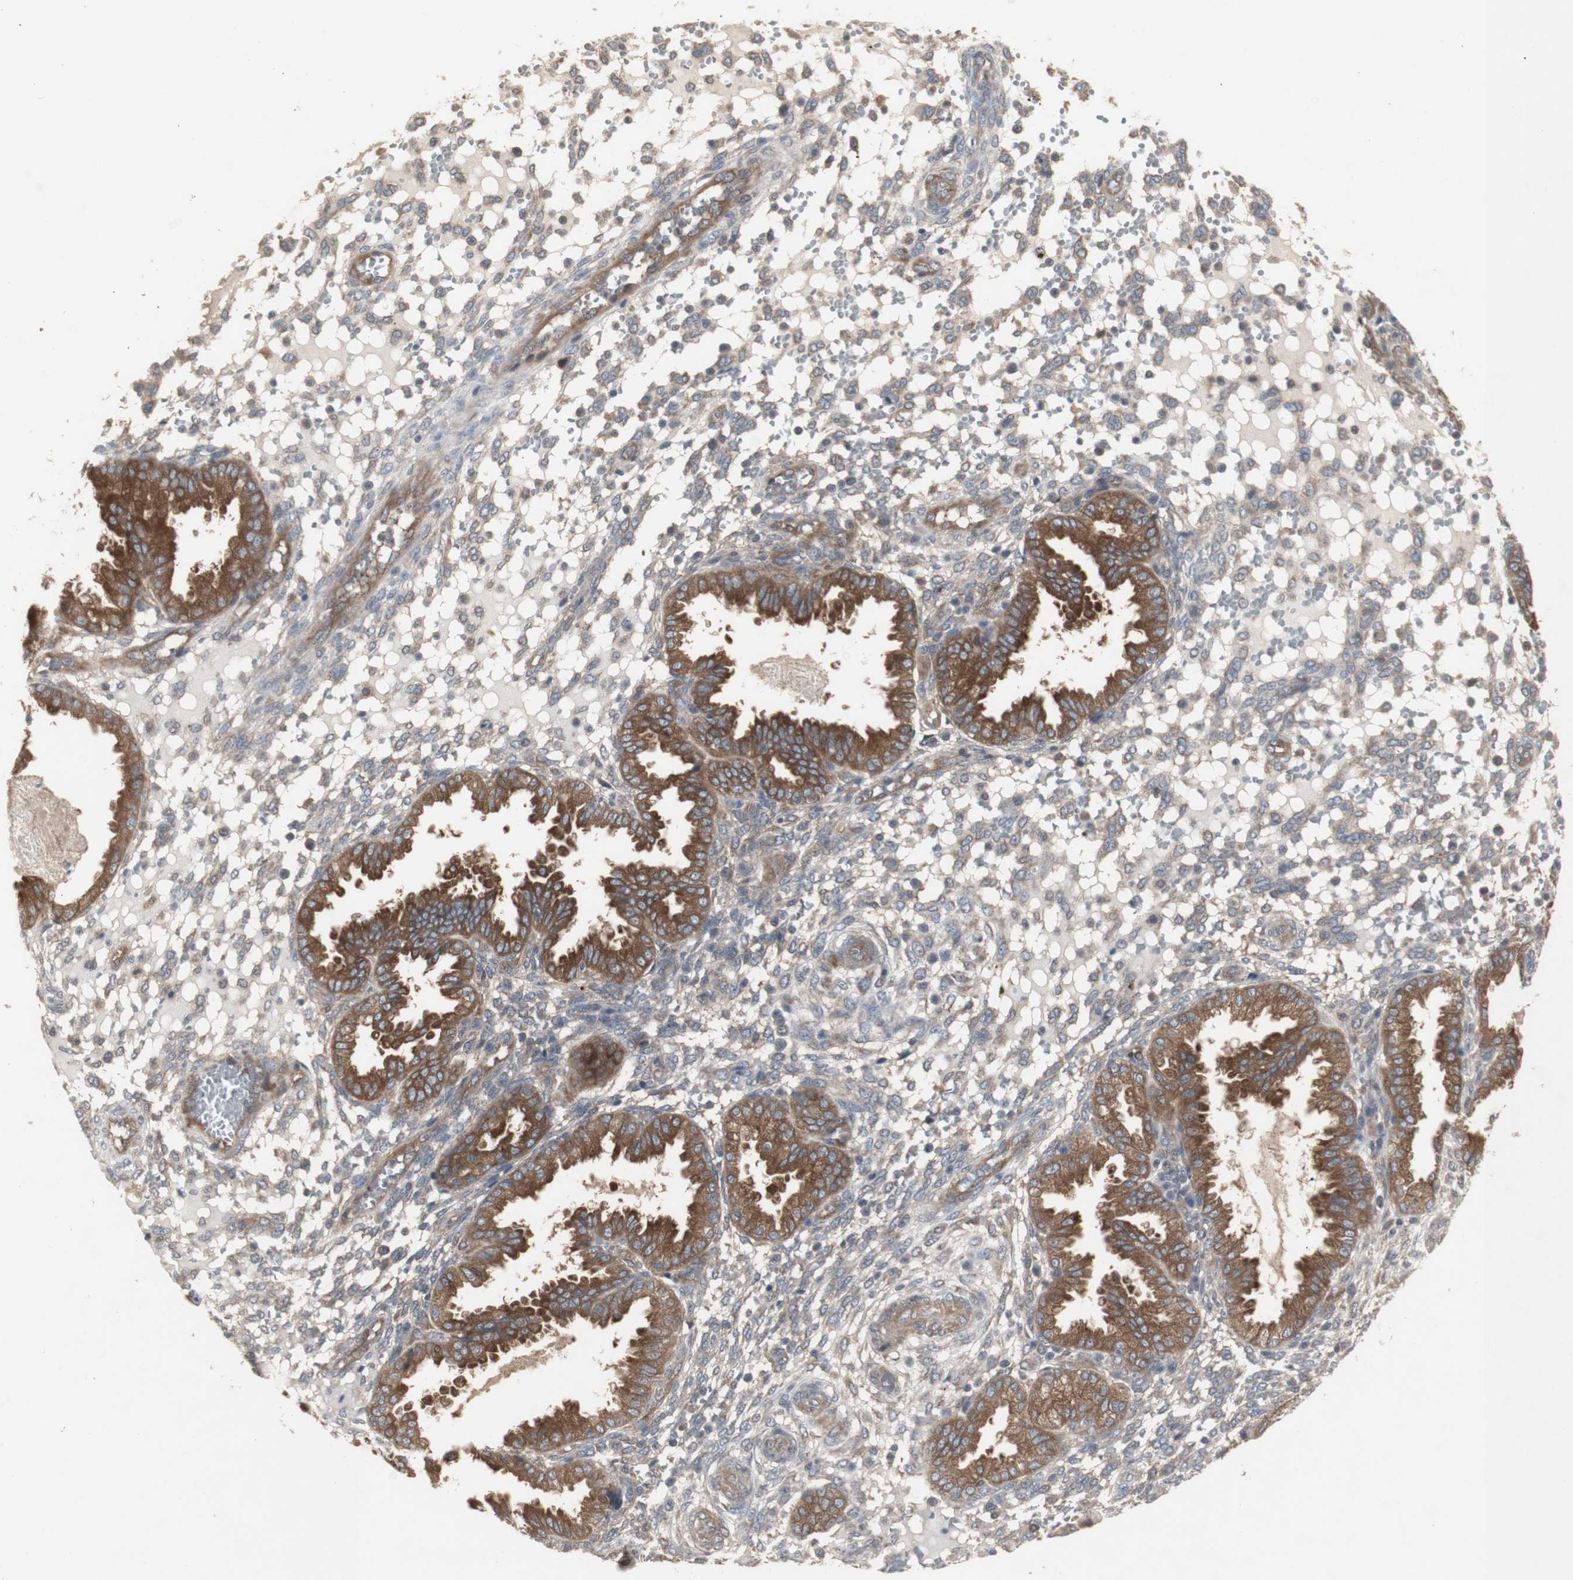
{"staining": {"intensity": "negative", "quantity": "none", "location": "none"}, "tissue": "endometrium", "cell_type": "Cells in endometrial stroma", "image_type": "normal", "snomed": [{"axis": "morphology", "description": "Normal tissue, NOS"}, {"axis": "topography", "description": "Endometrium"}], "caption": "IHC of normal endometrium displays no expression in cells in endometrial stroma. (DAB immunohistochemistry (IHC) with hematoxylin counter stain).", "gene": "CHURC1", "patient": {"sex": "female", "age": 33}}